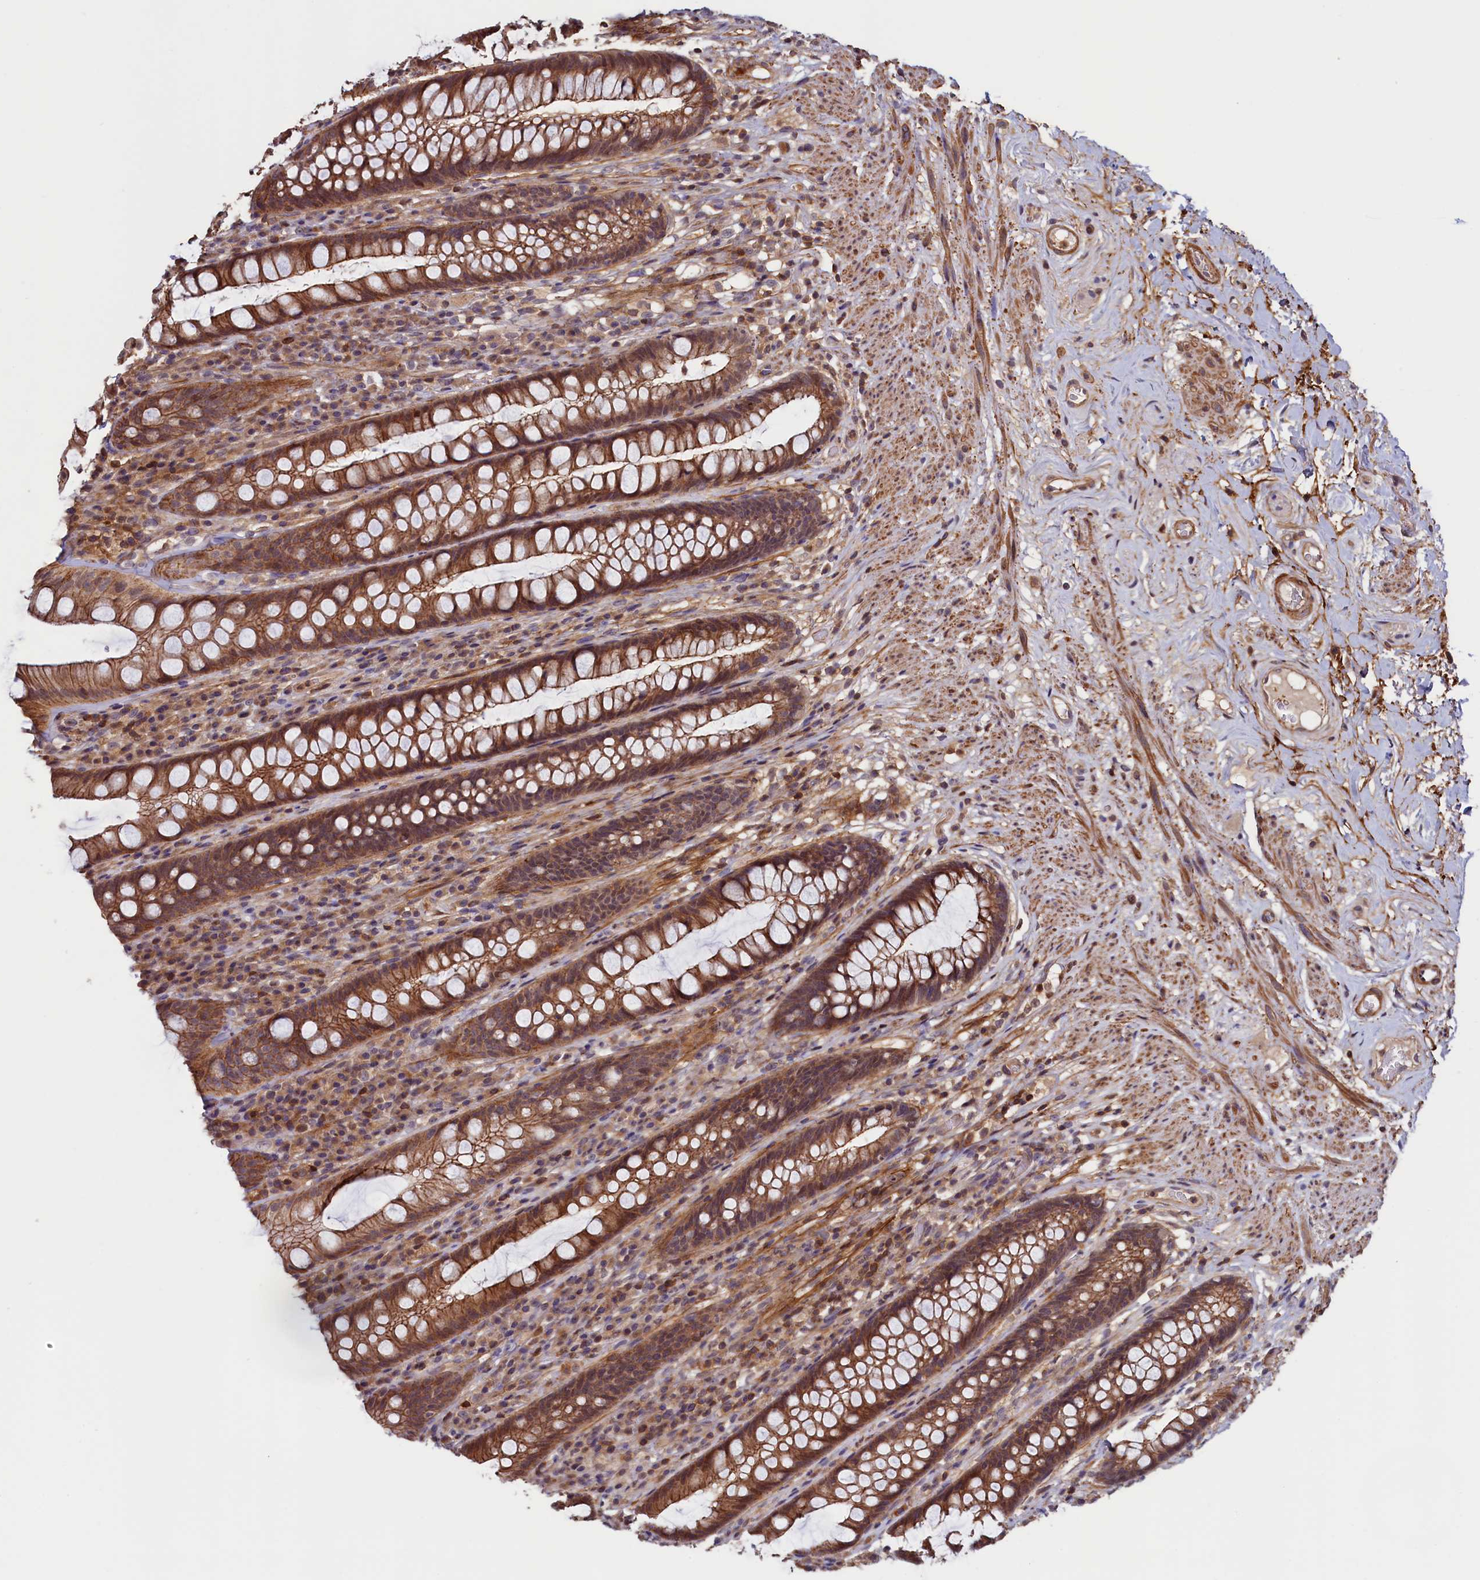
{"staining": {"intensity": "moderate", "quantity": ">75%", "location": "cytoplasmic/membranous,nuclear"}, "tissue": "rectum", "cell_type": "Glandular cells", "image_type": "normal", "snomed": [{"axis": "morphology", "description": "Normal tissue, NOS"}, {"axis": "topography", "description": "Rectum"}], "caption": "Moderate cytoplasmic/membranous,nuclear positivity for a protein is identified in approximately >75% of glandular cells of unremarkable rectum using immunohistochemistry.", "gene": "DUOXA1", "patient": {"sex": "male", "age": 74}}